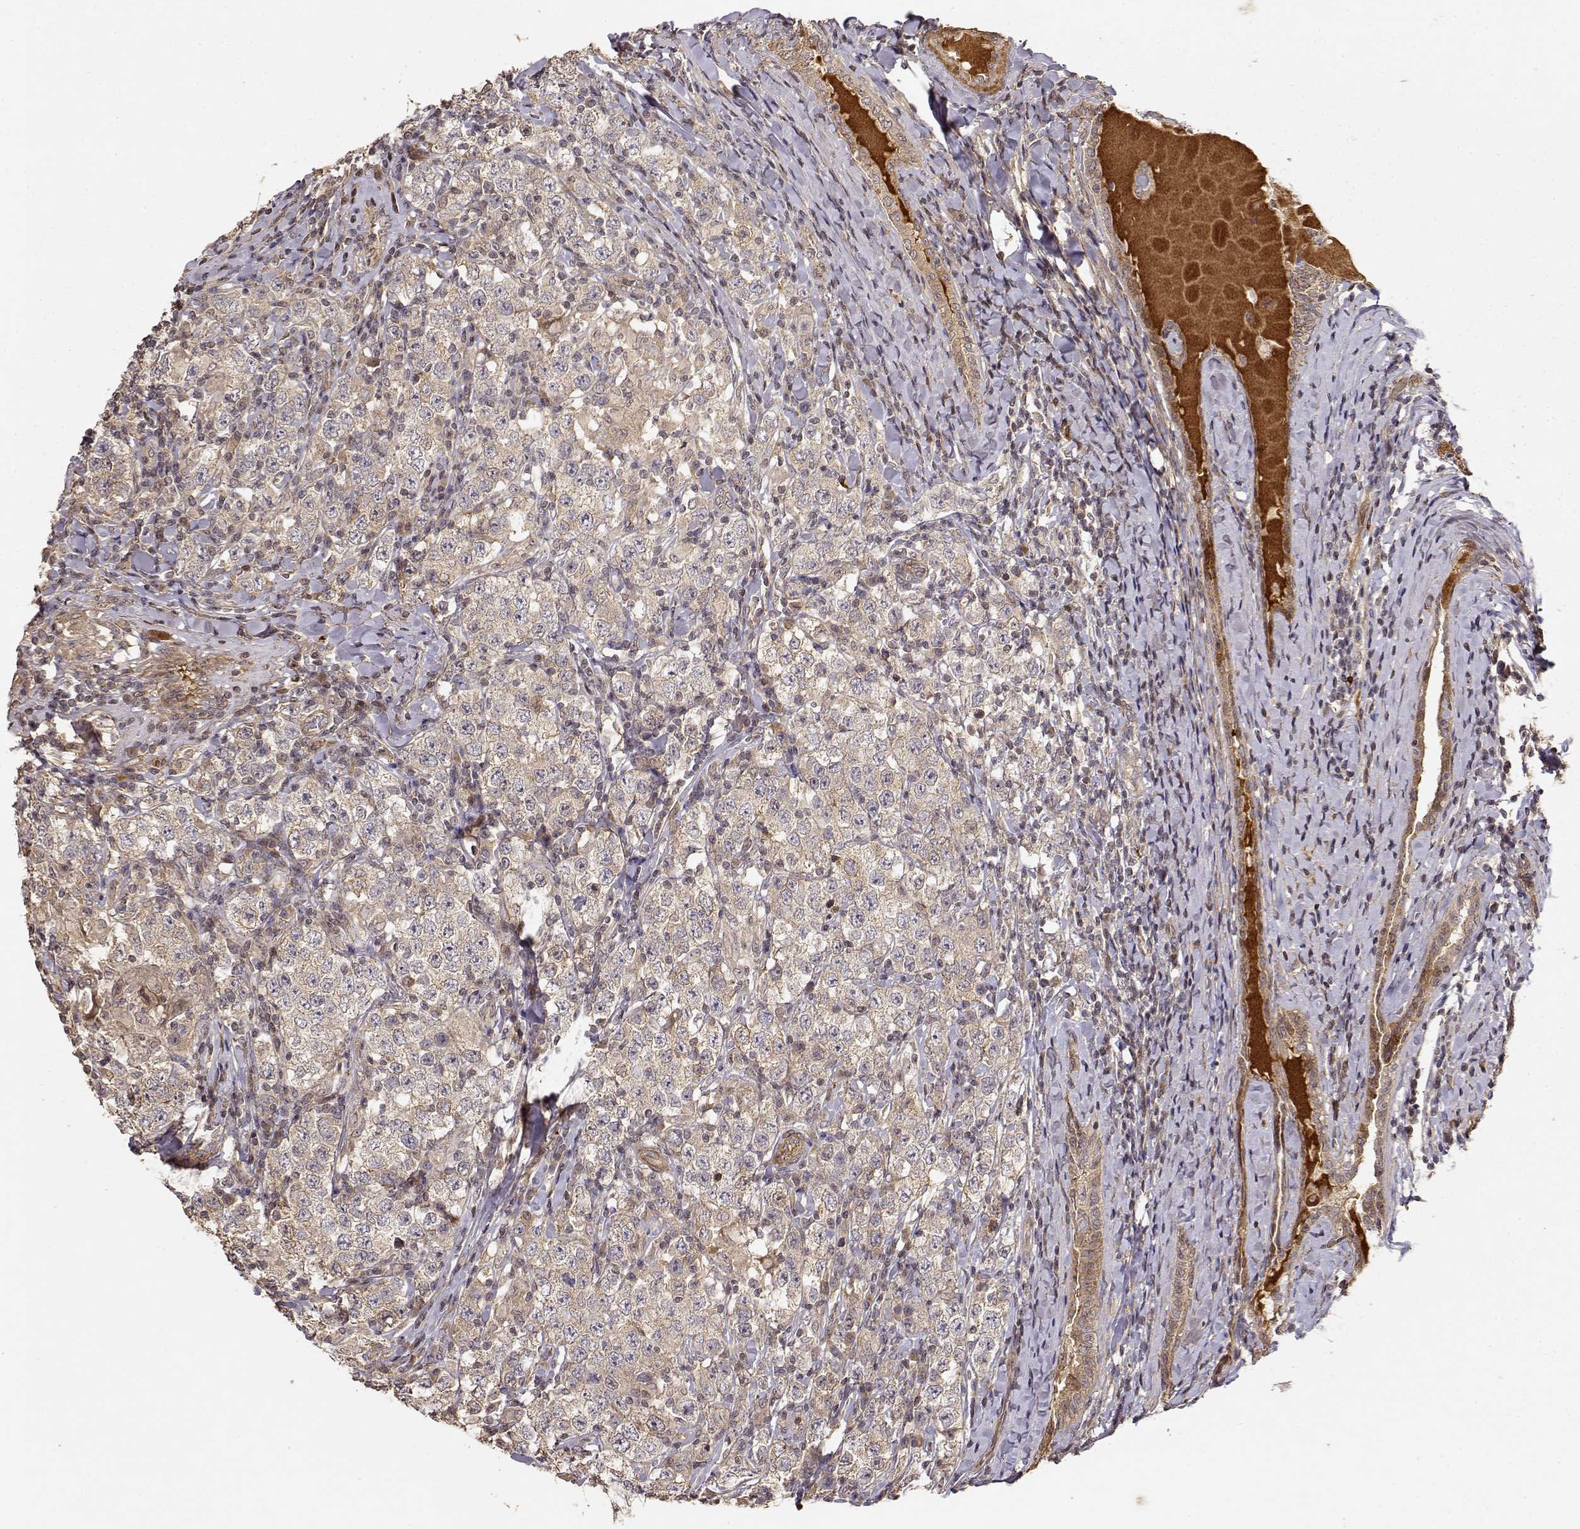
{"staining": {"intensity": "weak", "quantity": ">75%", "location": "cytoplasmic/membranous"}, "tissue": "testis cancer", "cell_type": "Tumor cells", "image_type": "cancer", "snomed": [{"axis": "morphology", "description": "Seminoma, NOS"}, {"axis": "morphology", "description": "Carcinoma, Embryonal, NOS"}, {"axis": "topography", "description": "Testis"}], "caption": "DAB immunohistochemical staining of testis cancer reveals weak cytoplasmic/membranous protein expression in approximately >75% of tumor cells. (DAB (3,3'-diaminobenzidine) IHC, brown staining for protein, blue staining for nuclei).", "gene": "PICK1", "patient": {"sex": "male", "age": 41}}